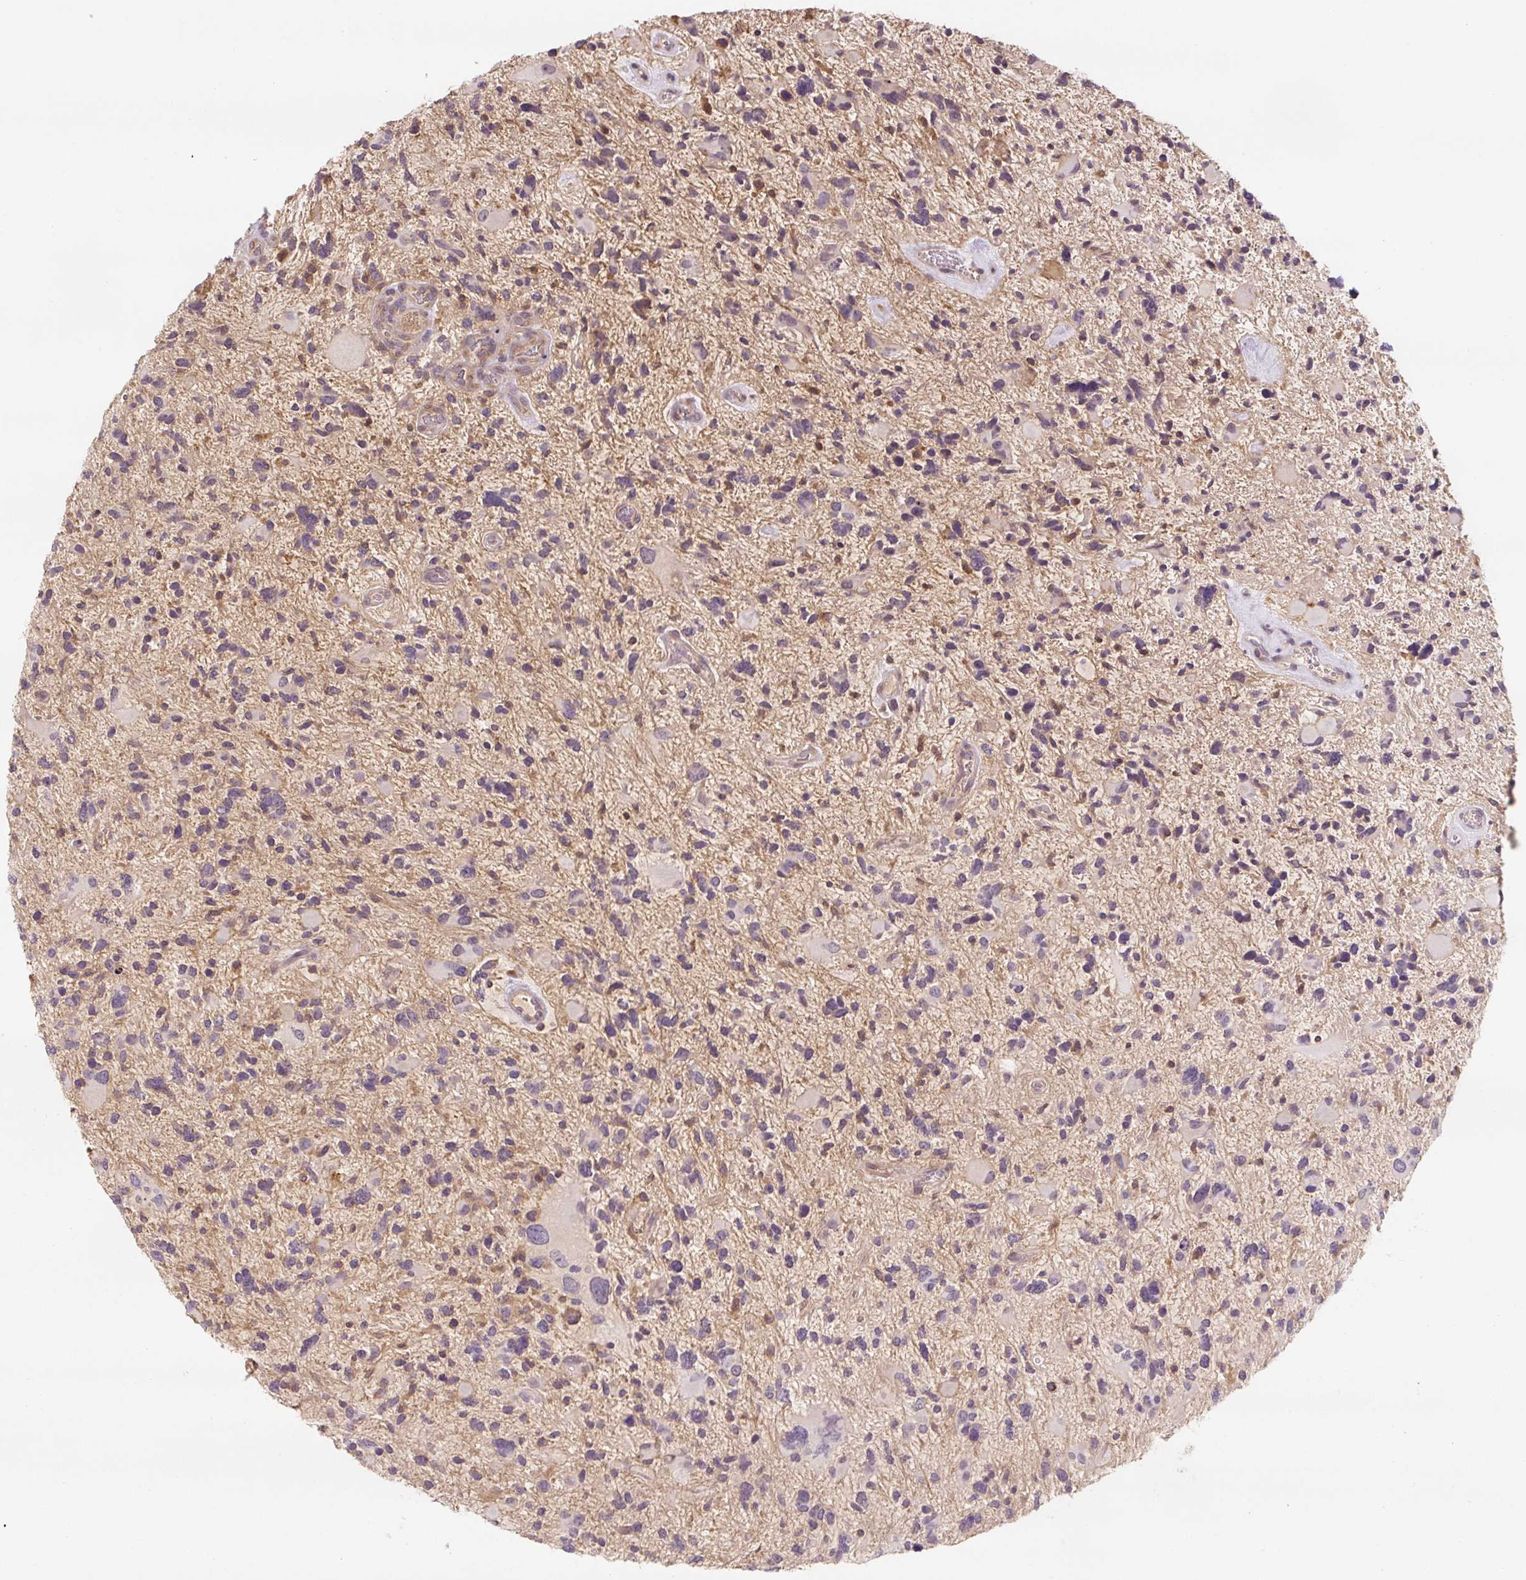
{"staining": {"intensity": "negative", "quantity": "none", "location": "none"}, "tissue": "glioma", "cell_type": "Tumor cells", "image_type": "cancer", "snomed": [{"axis": "morphology", "description": "Glioma, malignant, High grade"}, {"axis": "topography", "description": "Brain"}], "caption": "Glioma was stained to show a protein in brown. There is no significant expression in tumor cells.", "gene": "C2orf73", "patient": {"sex": "female", "age": 11}}